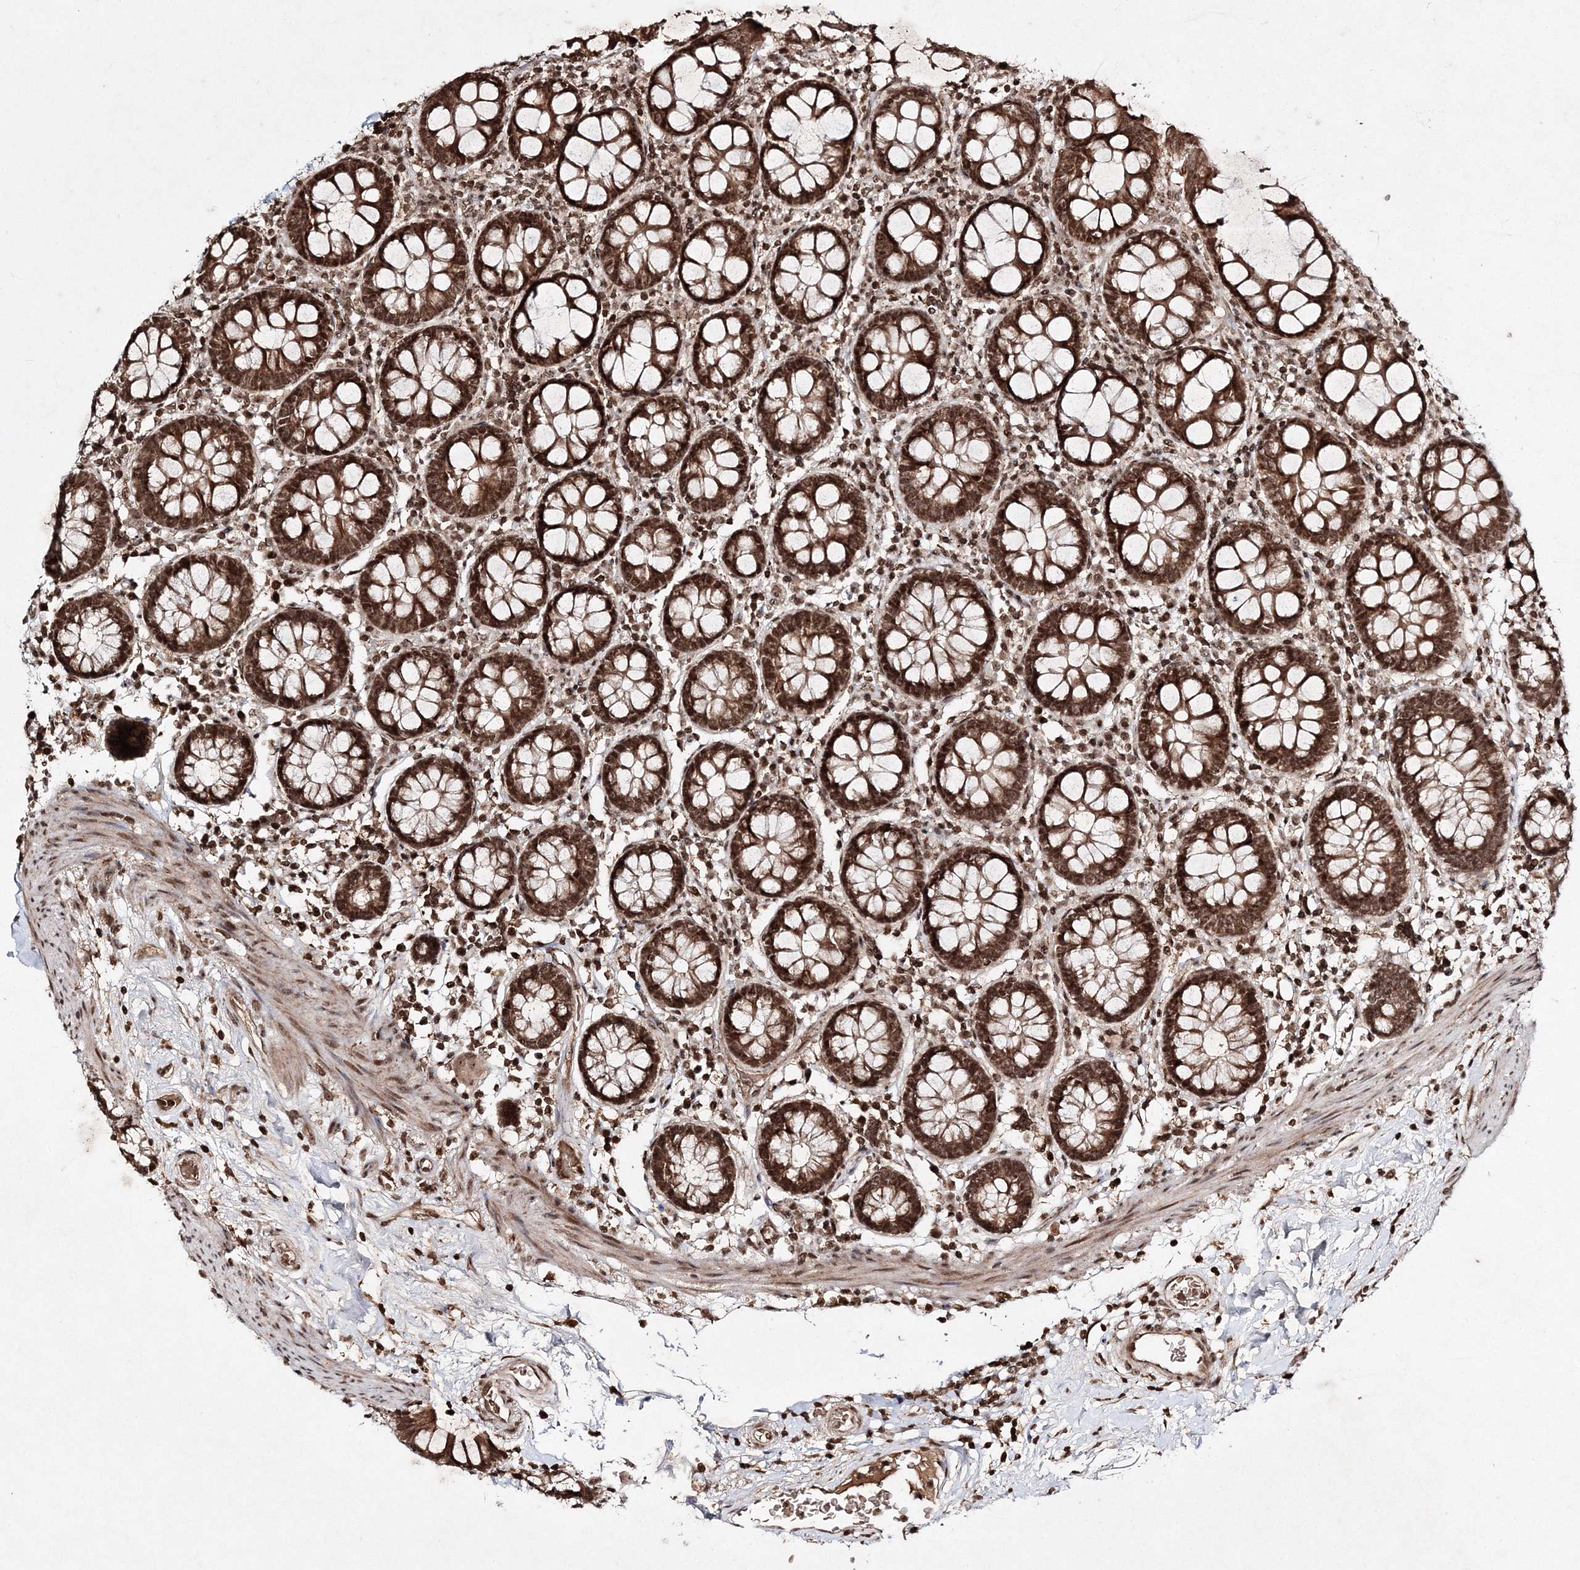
{"staining": {"intensity": "strong", "quantity": ">75%", "location": "cytoplasmic/membranous,nuclear"}, "tissue": "colon", "cell_type": "Endothelial cells", "image_type": "normal", "snomed": [{"axis": "morphology", "description": "Normal tissue, NOS"}, {"axis": "topography", "description": "Colon"}], "caption": "An immunohistochemistry (IHC) histopathology image of unremarkable tissue is shown. Protein staining in brown shows strong cytoplasmic/membranous,nuclear positivity in colon within endothelial cells.", "gene": "CARM1", "patient": {"sex": "female", "age": 79}}